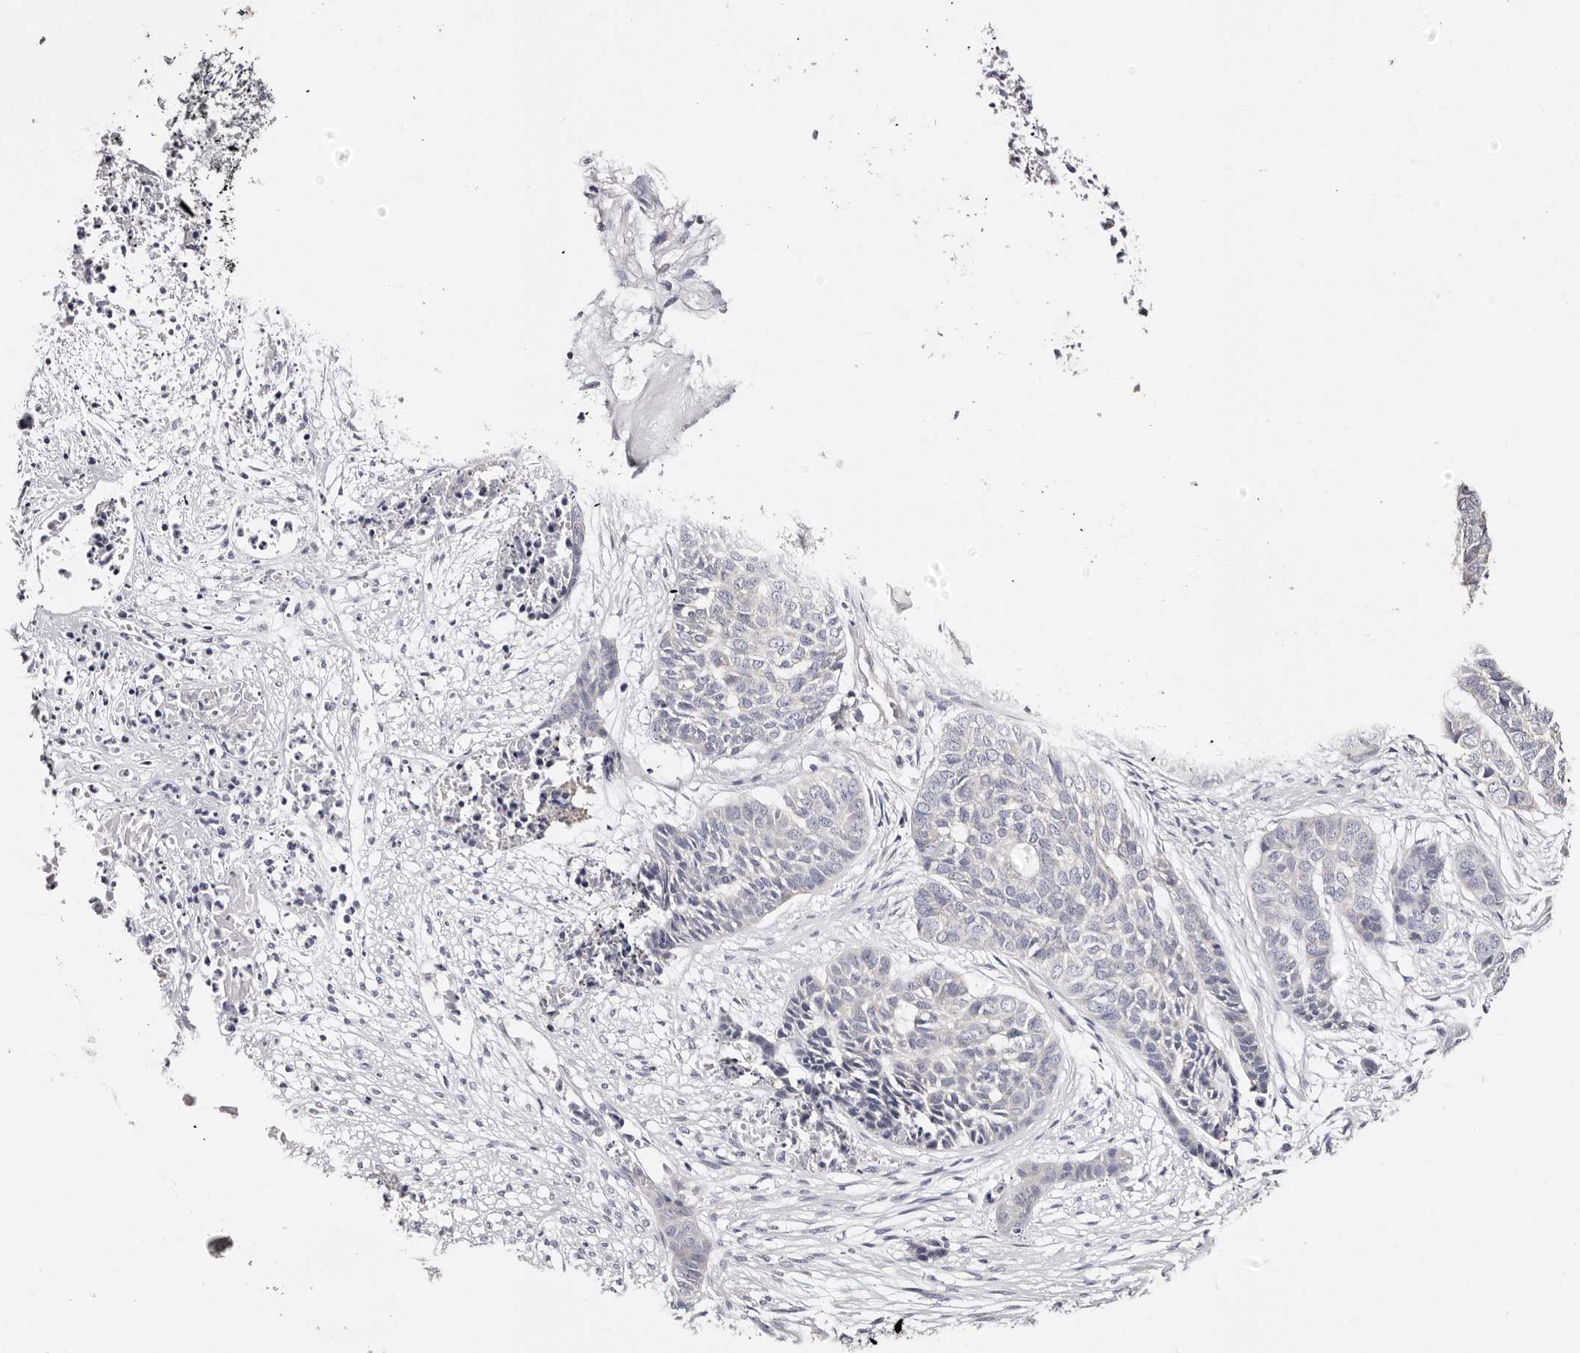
{"staining": {"intensity": "negative", "quantity": "none", "location": "none"}, "tissue": "skin cancer", "cell_type": "Tumor cells", "image_type": "cancer", "snomed": [{"axis": "morphology", "description": "Basal cell carcinoma"}, {"axis": "topography", "description": "Skin"}], "caption": "Skin cancer was stained to show a protein in brown. There is no significant positivity in tumor cells. (DAB immunohistochemistry, high magnification).", "gene": "ROM1", "patient": {"sex": "female", "age": 64}}